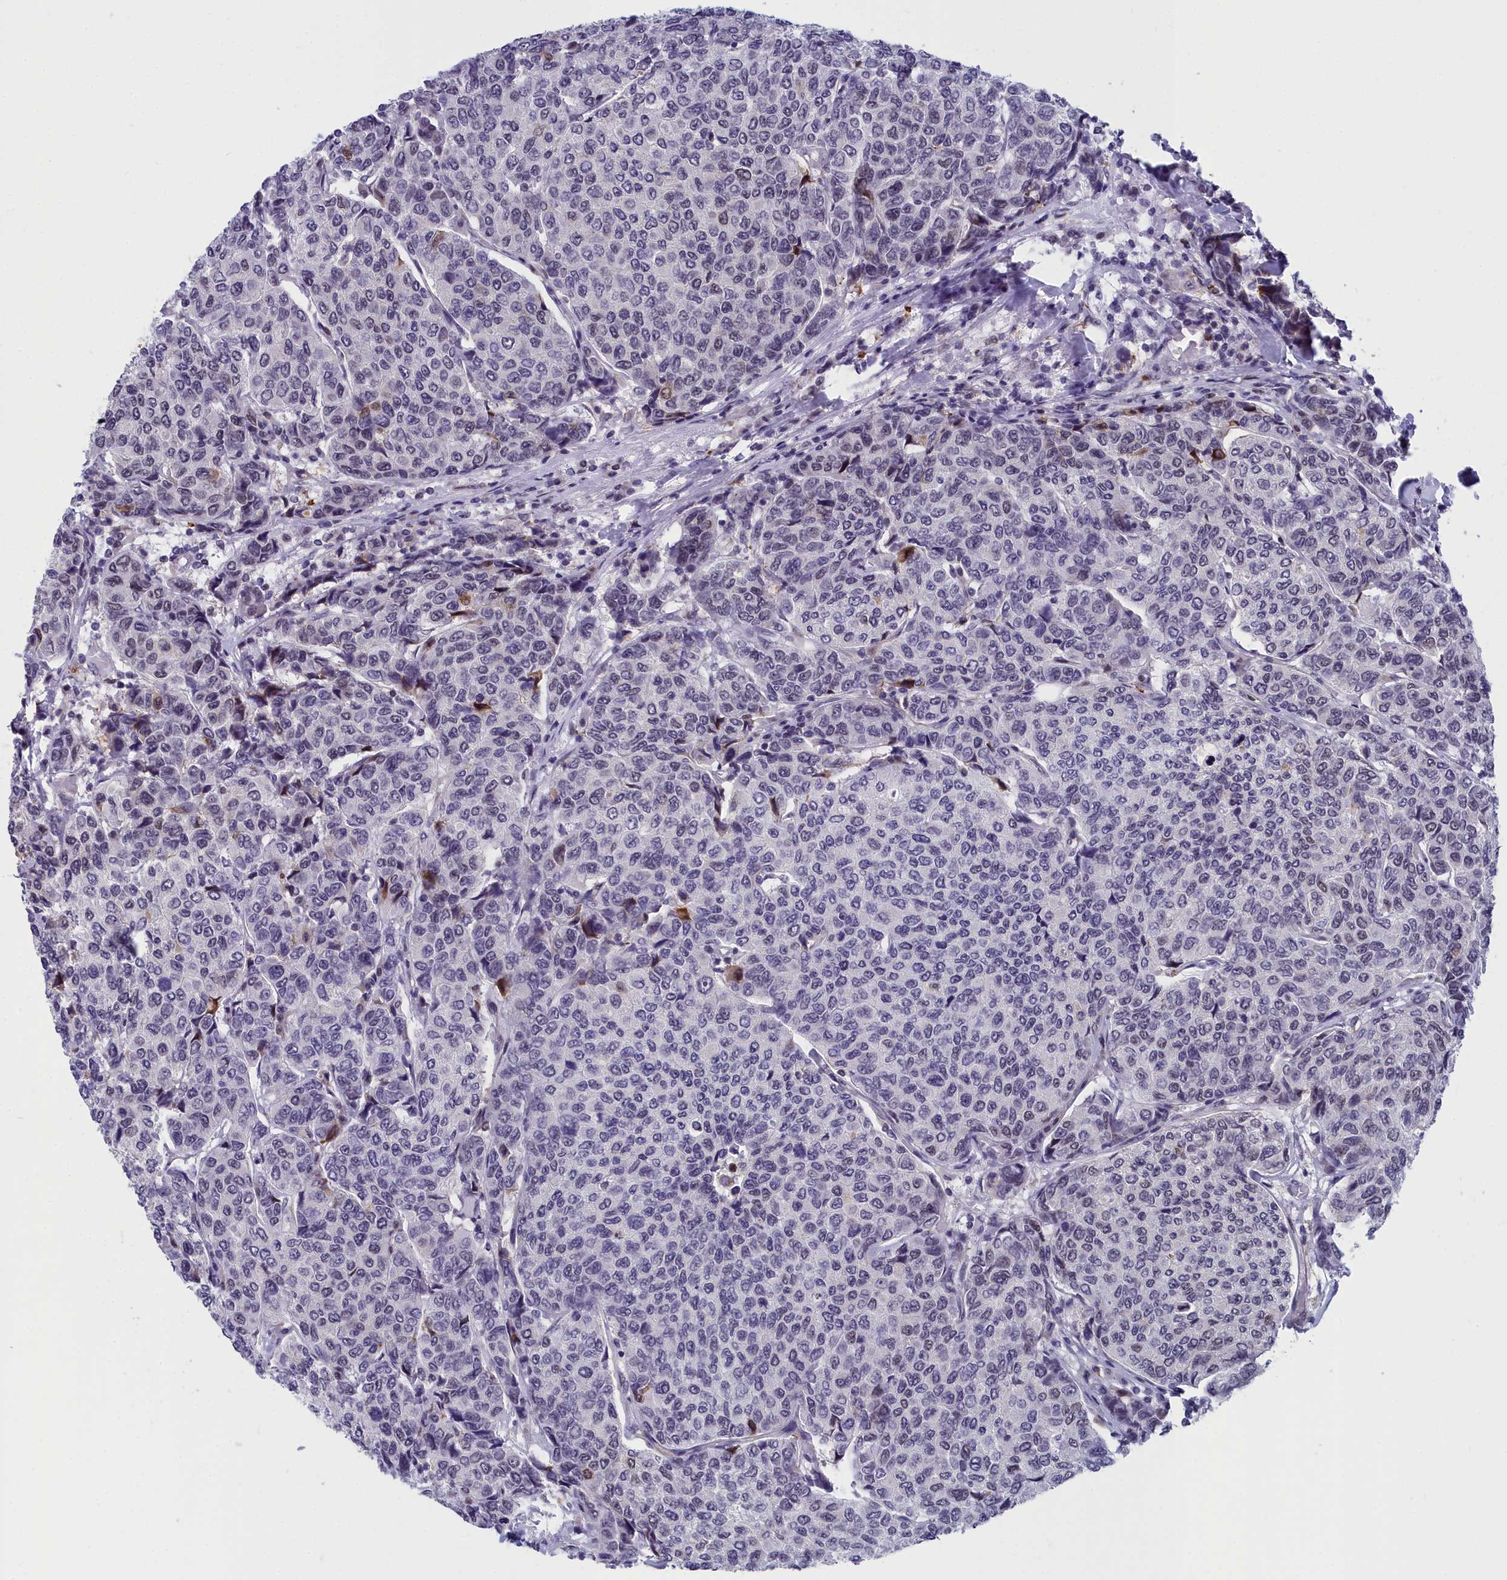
{"staining": {"intensity": "weak", "quantity": "<25%", "location": "nuclear"}, "tissue": "breast cancer", "cell_type": "Tumor cells", "image_type": "cancer", "snomed": [{"axis": "morphology", "description": "Duct carcinoma"}, {"axis": "topography", "description": "Breast"}], "caption": "High magnification brightfield microscopy of breast invasive ductal carcinoma stained with DAB (3,3'-diaminobenzidine) (brown) and counterstained with hematoxylin (blue): tumor cells show no significant positivity.", "gene": "CCDC97", "patient": {"sex": "female", "age": 55}}